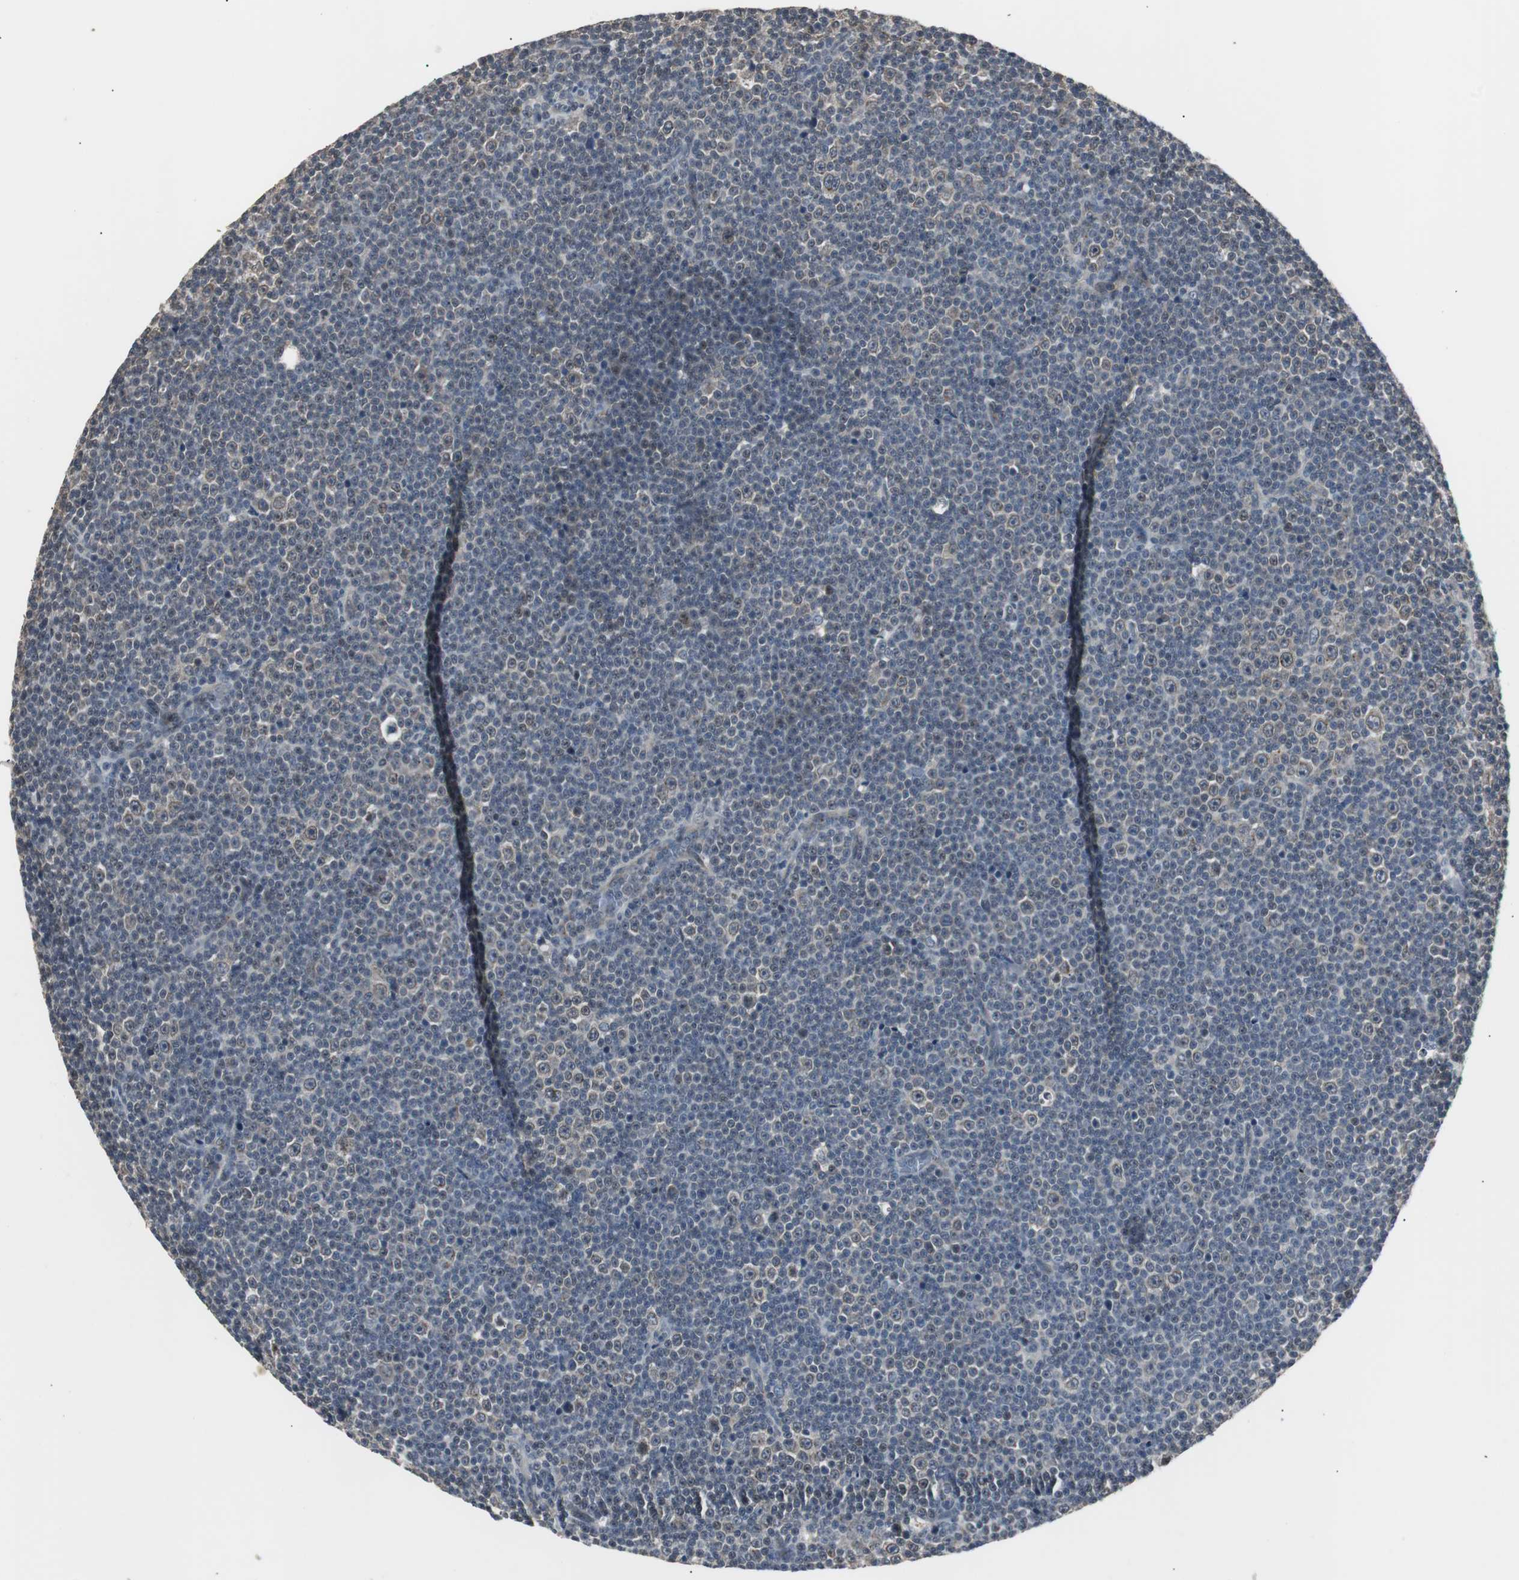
{"staining": {"intensity": "negative", "quantity": "none", "location": "none"}, "tissue": "lymphoma", "cell_type": "Tumor cells", "image_type": "cancer", "snomed": [{"axis": "morphology", "description": "Malignant lymphoma, non-Hodgkin's type, Low grade"}, {"axis": "topography", "description": "Lymph node"}], "caption": "Tumor cells are negative for protein expression in human lymphoma.", "gene": "ZMPSTE24", "patient": {"sex": "female", "age": 67}}